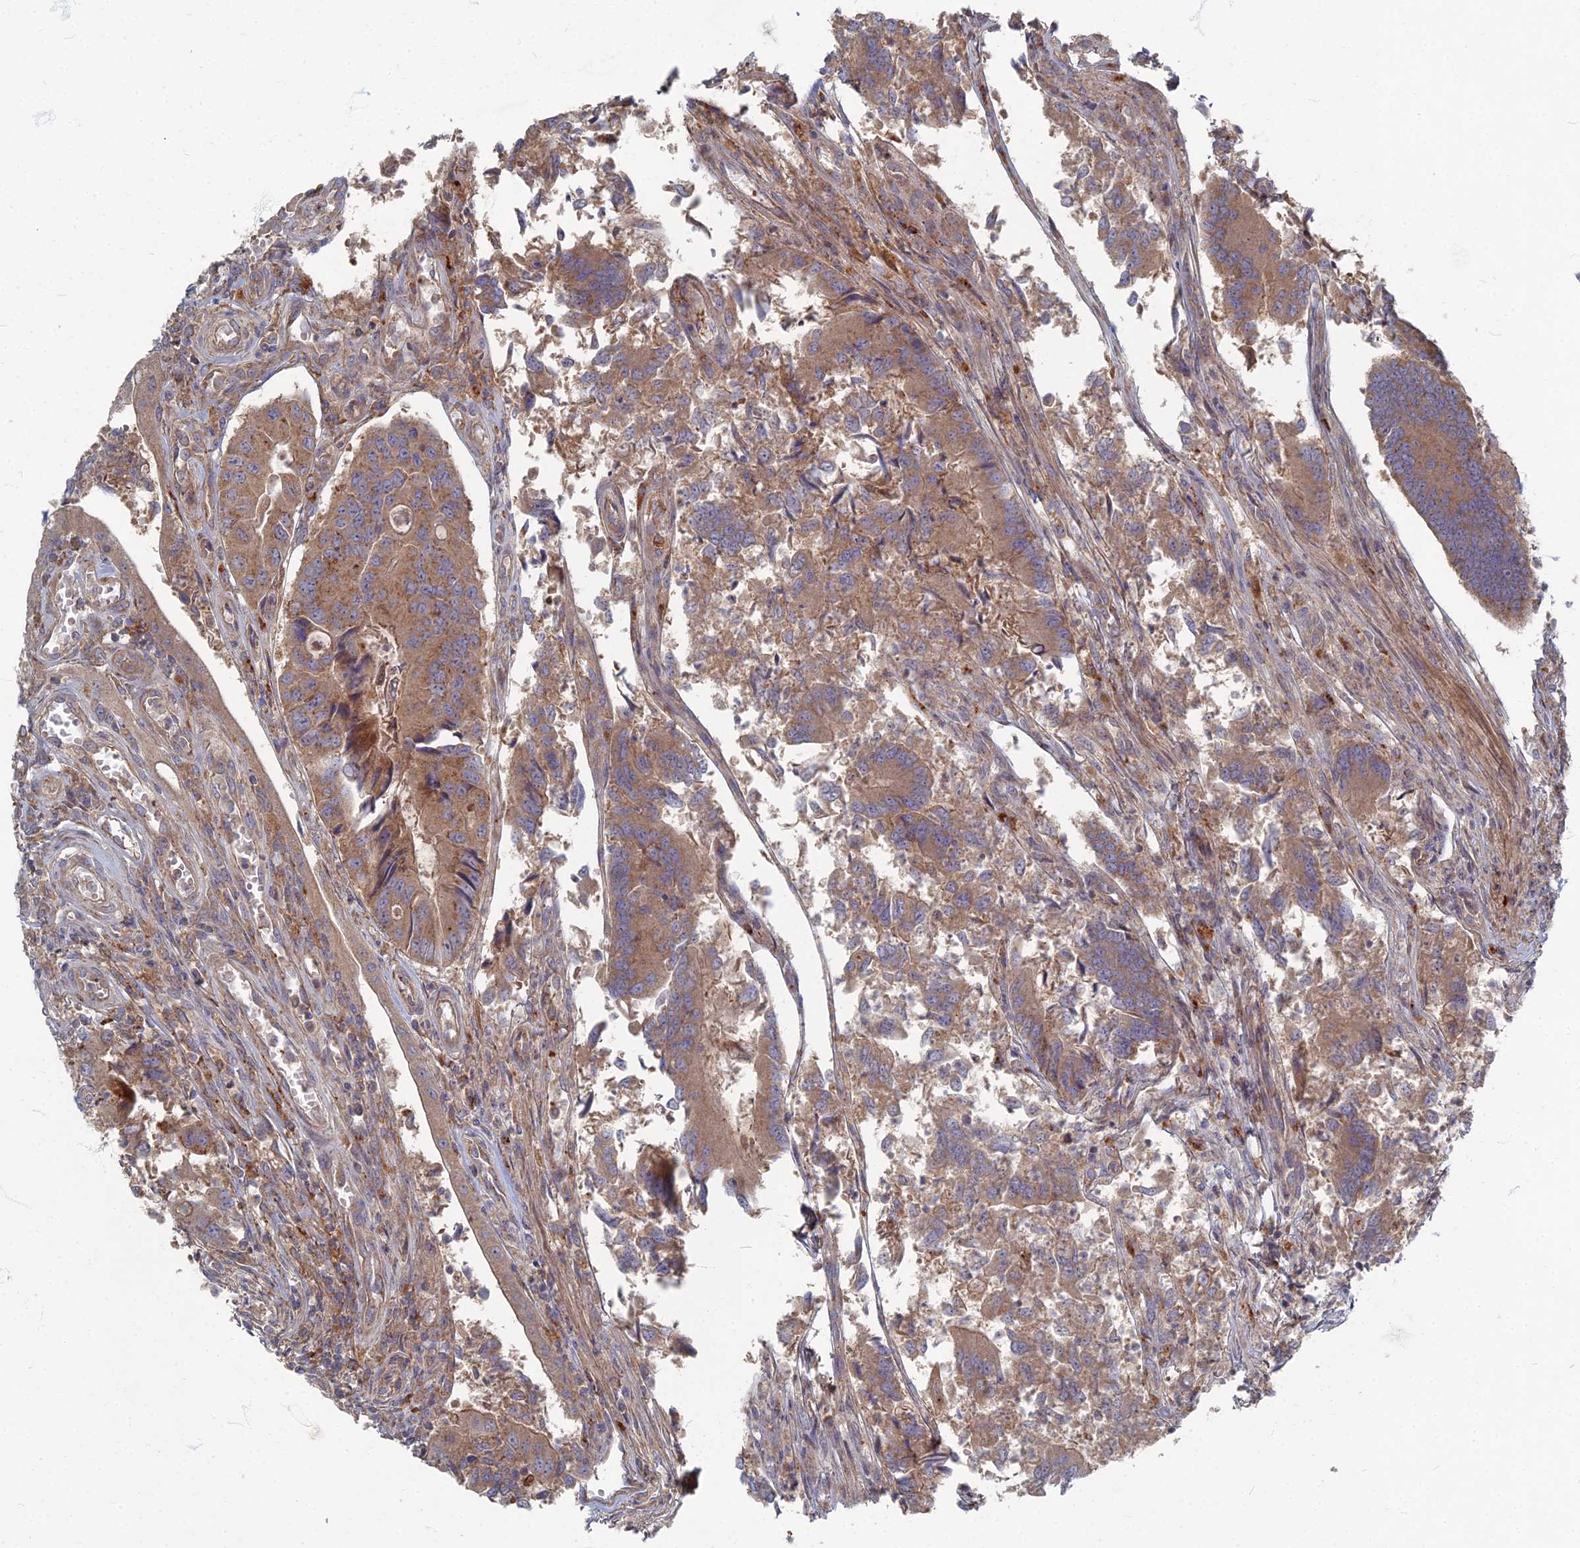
{"staining": {"intensity": "moderate", "quantity": ">75%", "location": "cytoplasmic/membranous"}, "tissue": "colorectal cancer", "cell_type": "Tumor cells", "image_type": "cancer", "snomed": [{"axis": "morphology", "description": "Adenocarcinoma, NOS"}, {"axis": "topography", "description": "Colon"}], "caption": "A brown stain labels moderate cytoplasmic/membranous staining of a protein in adenocarcinoma (colorectal) tumor cells. The protein is shown in brown color, while the nuclei are stained blue.", "gene": "PPCDC", "patient": {"sex": "female", "age": 67}}